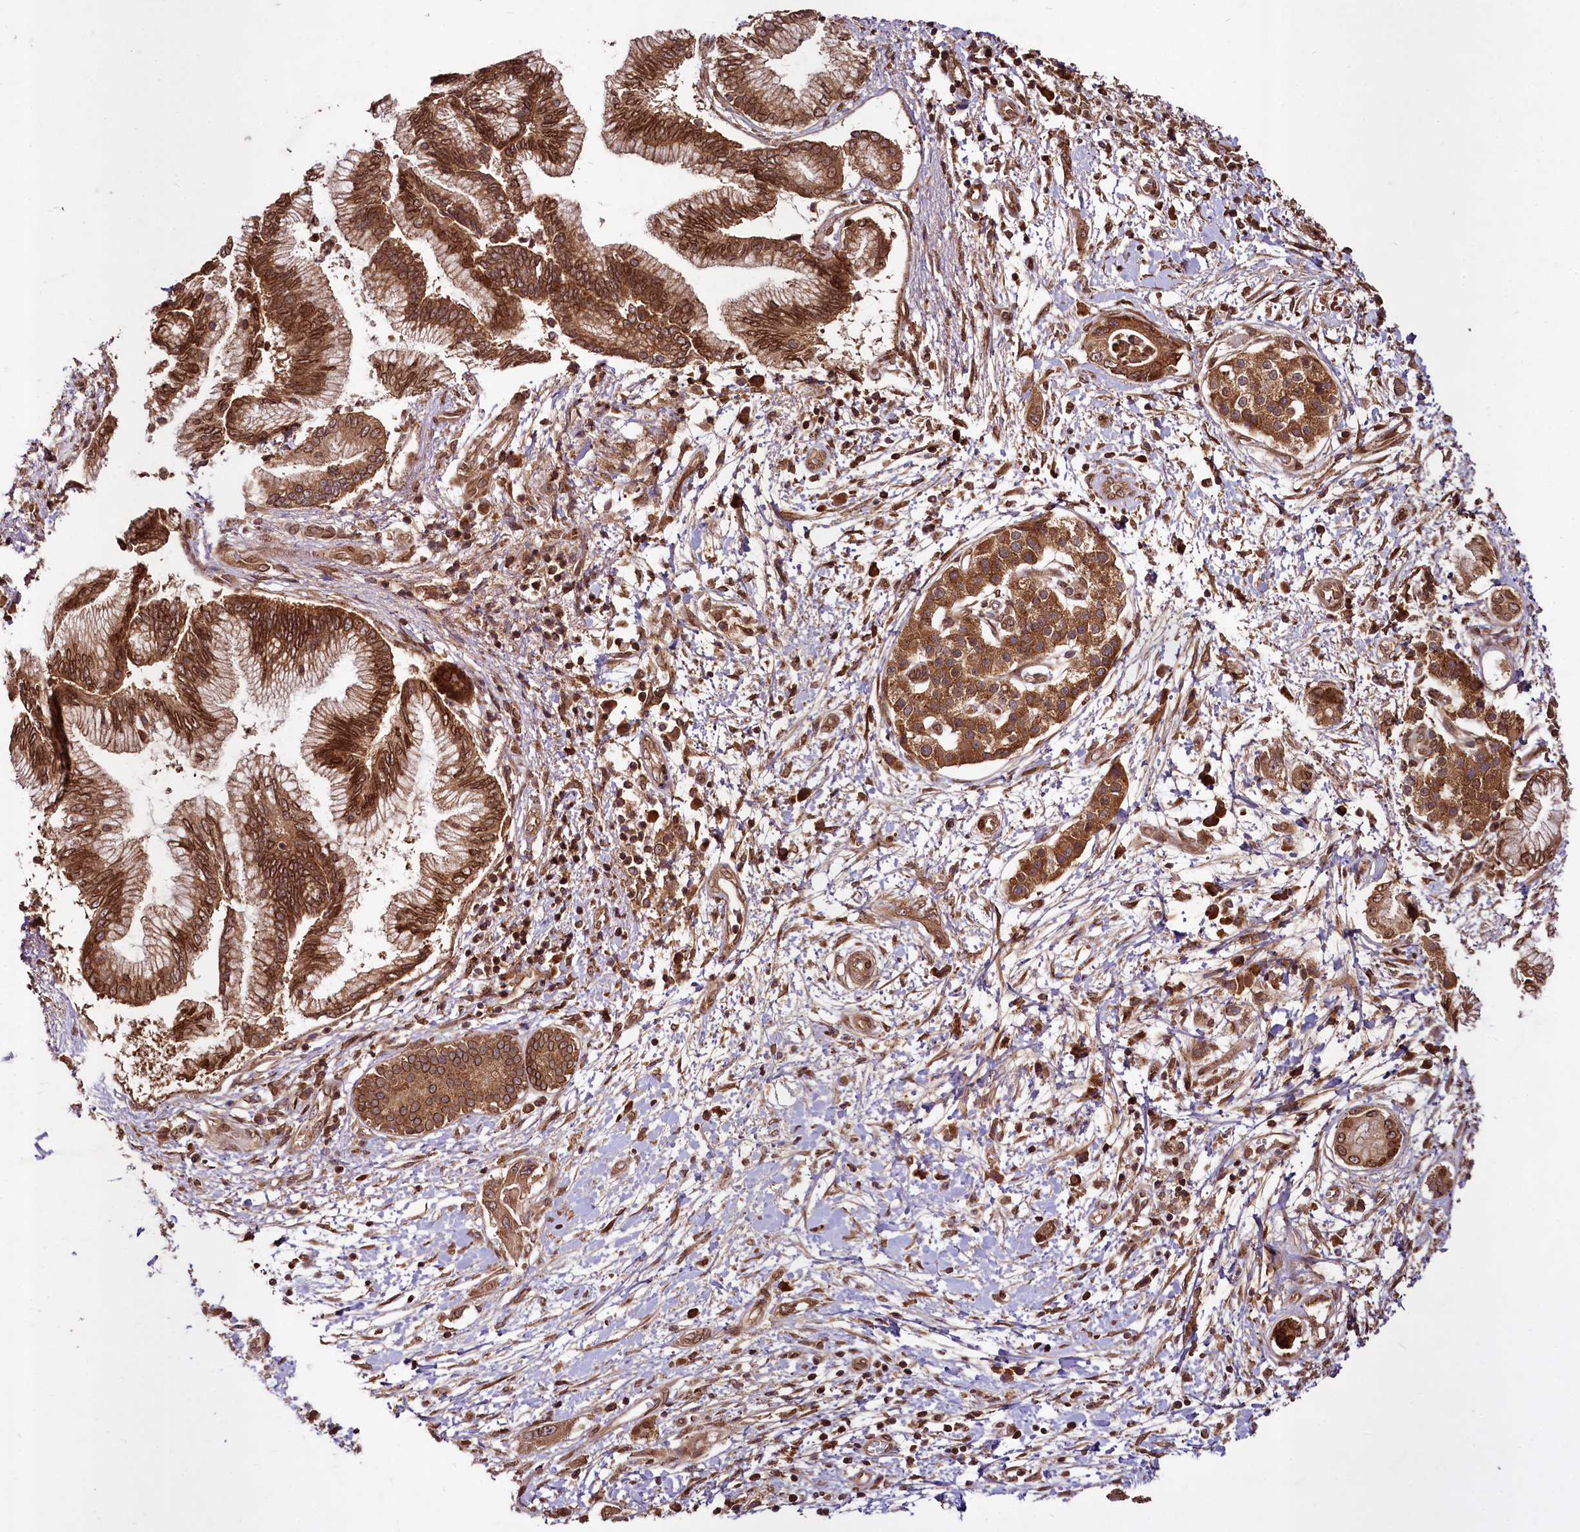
{"staining": {"intensity": "strong", "quantity": ">75%", "location": "cytoplasmic/membranous,nuclear"}, "tissue": "pancreatic cancer", "cell_type": "Tumor cells", "image_type": "cancer", "snomed": [{"axis": "morphology", "description": "Adenocarcinoma, NOS"}, {"axis": "topography", "description": "Pancreas"}], "caption": "High-power microscopy captured an immunohistochemistry (IHC) image of adenocarcinoma (pancreatic), revealing strong cytoplasmic/membranous and nuclear positivity in about >75% of tumor cells.", "gene": "DCP1B", "patient": {"sex": "female", "age": 73}}